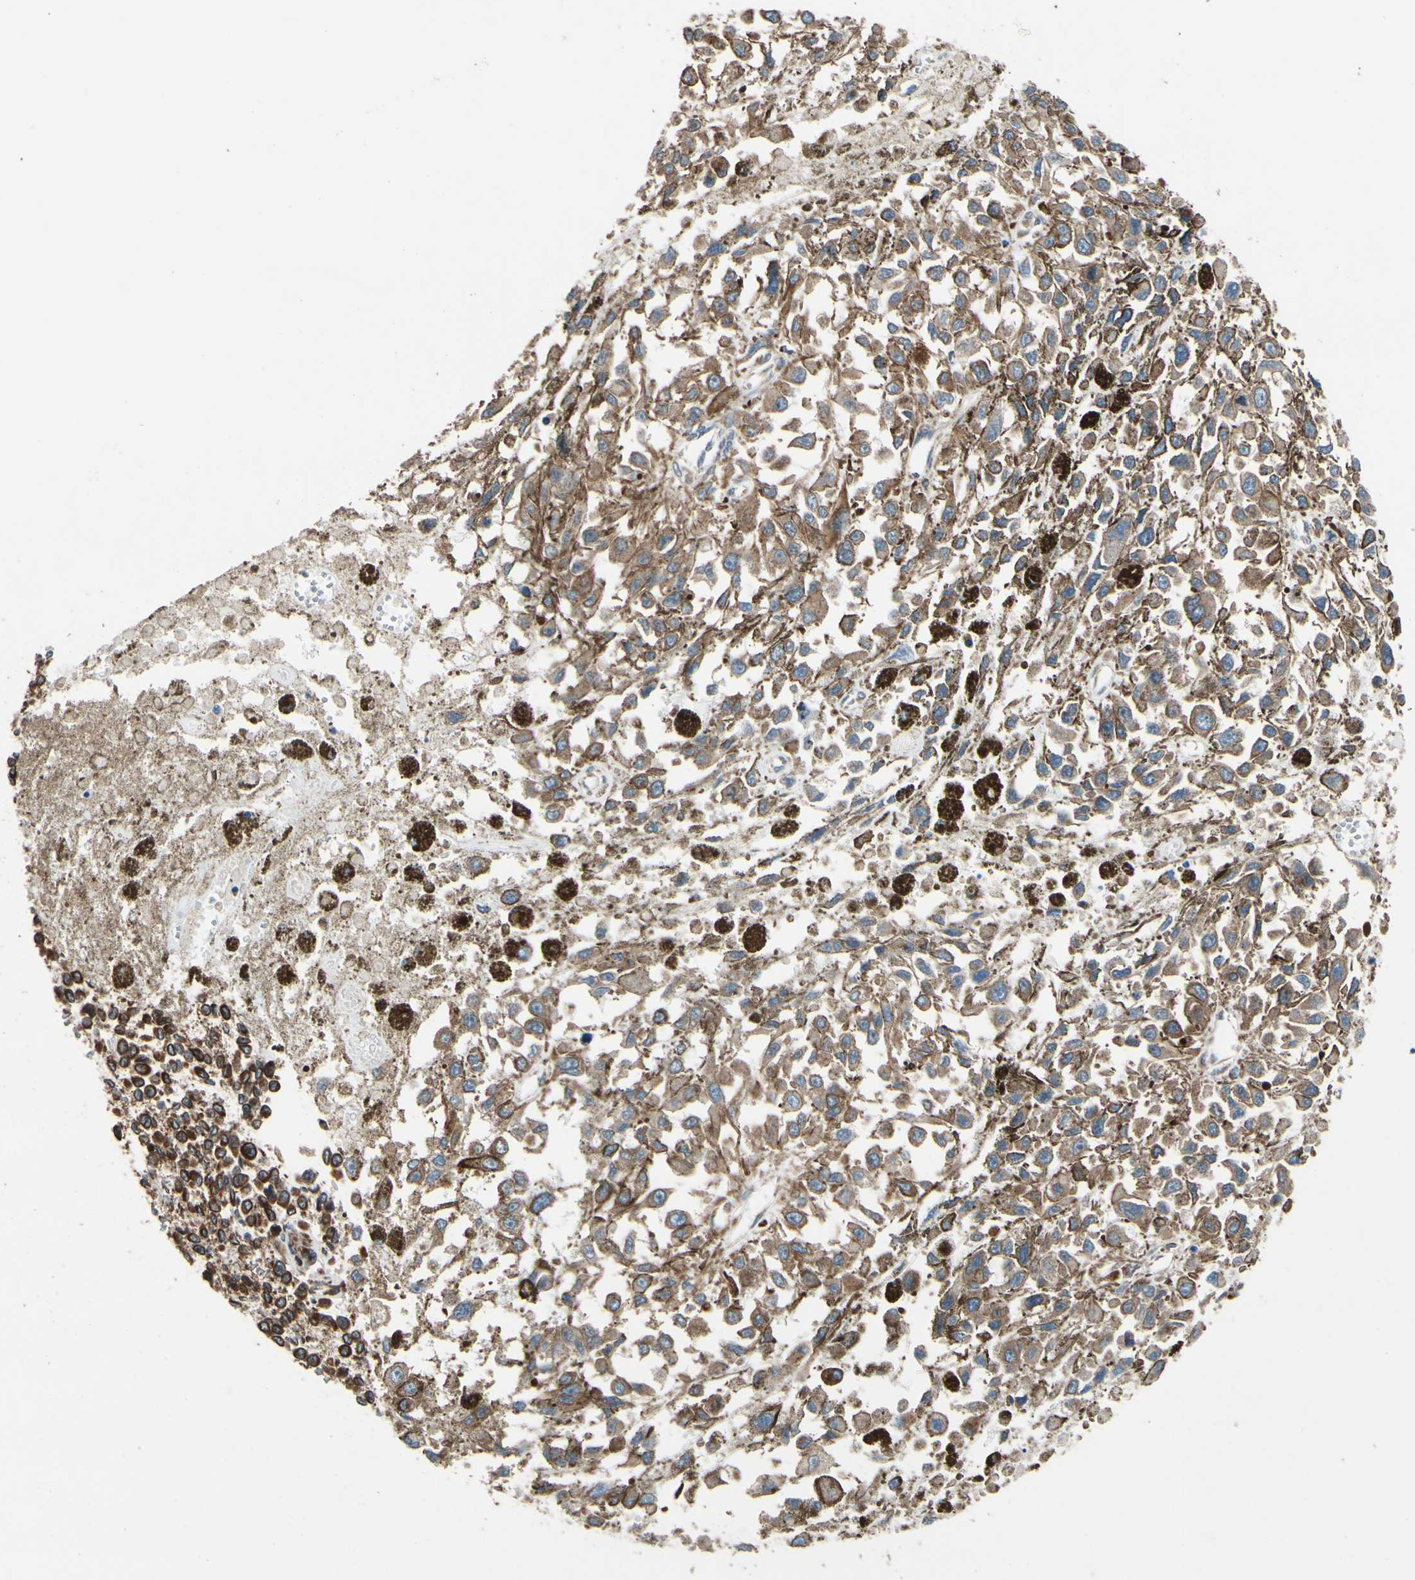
{"staining": {"intensity": "moderate", "quantity": ">75%", "location": "cytoplasmic/membranous"}, "tissue": "melanoma", "cell_type": "Tumor cells", "image_type": "cancer", "snomed": [{"axis": "morphology", "description": "Malignant melanoma, Metastatic site"}, {"axis": "topography", "description": "Lymph node"}], "caption": "Tumor cells reveal medium levels of moderate cytoplasmic/membranous positivity in approximately >75% of cells in melanoma. The staining was performed using DAB (3,3'-diaminobenzidine) to visualize the protein expression in brown, while the nuclei were stained in blue with hematoxylin (Magnification: 20x).", "gene": "CLCC1", "patient": {"sex": "male", "age": 59}}